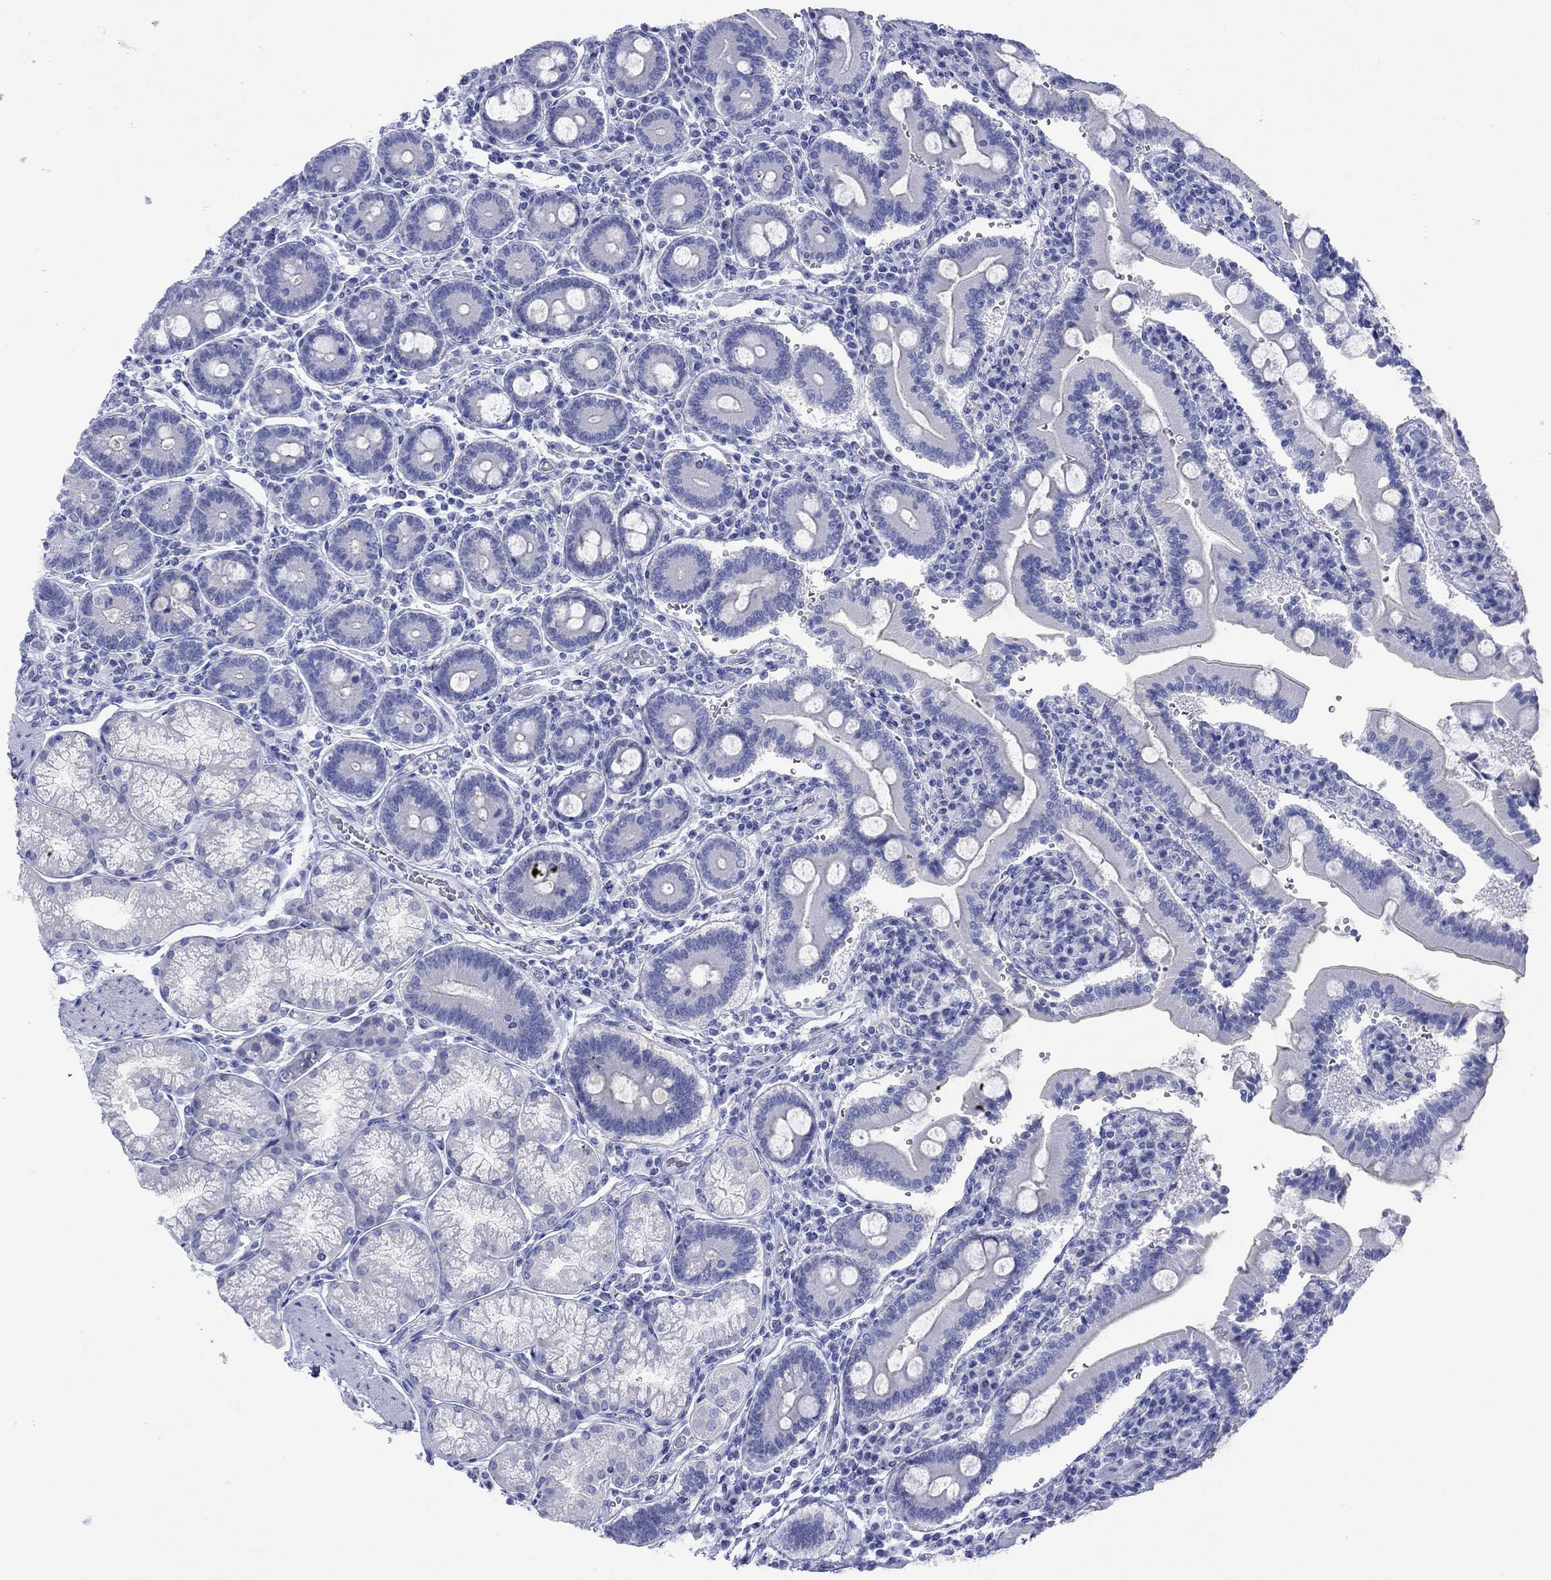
{"staining": {"intensity": "negative", "quantity": "none", "location": "none"}, "tissue": "duodenum", "cell_type": "Glandular cells", "image_type": "normal", "snomed": [{"axis": "morphology", "description": "Normal tissue, NOS"}, {"axis": "topography", "description": "Duodenum"}], "caption": "The micrograph demonstrates no staining of glandular cells in benign duodenum. The staining was performed using DAB (3,3'-diaminobenzidine) to visualize the protein expression in brown, while the nuclei were stained in blue with hematoxylin (Magnification: 20x).", "gene": "MLANA", "patient": {"sex": "female", "age": 62}}